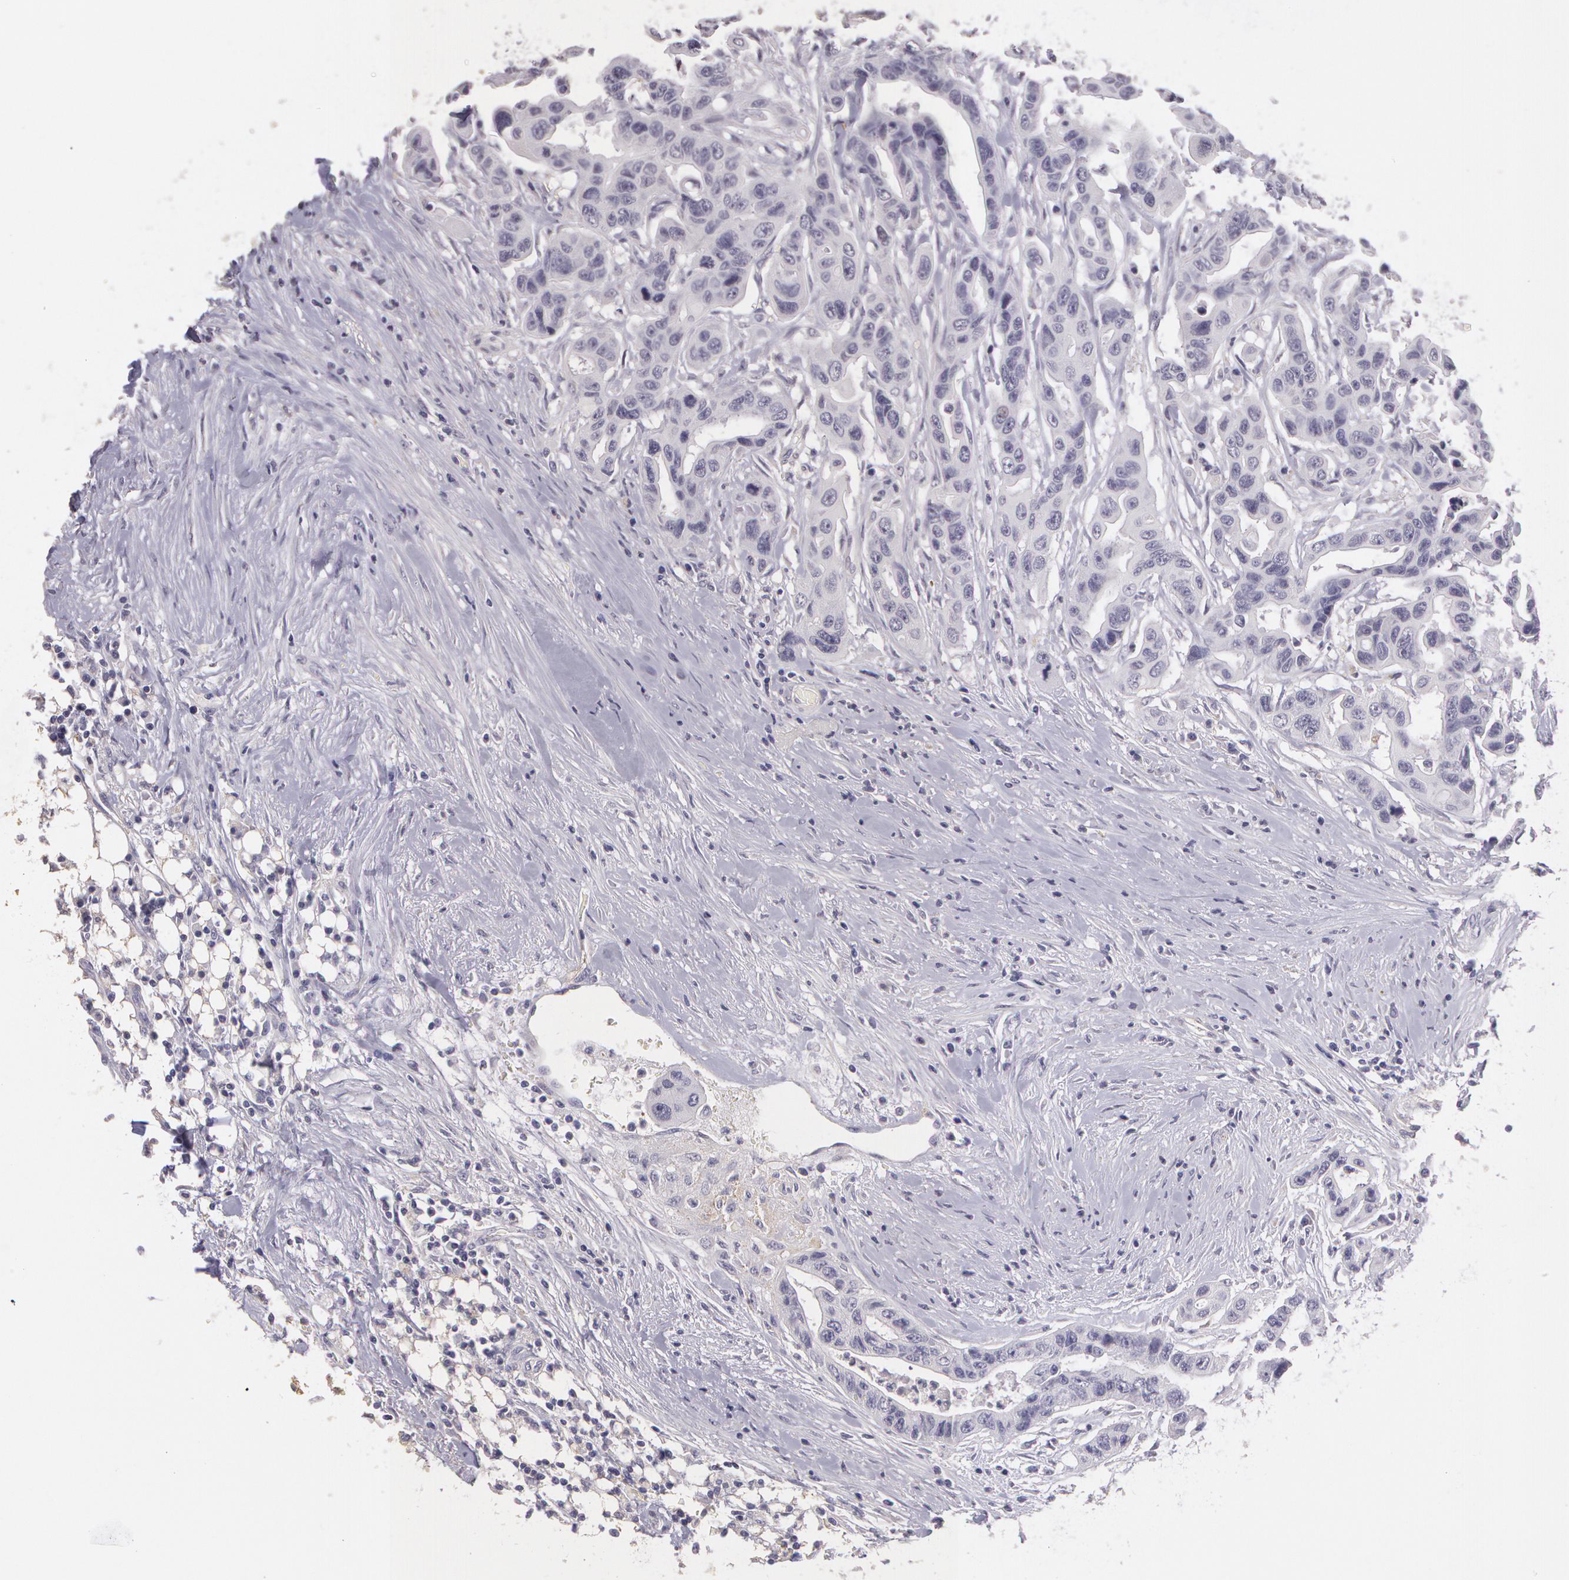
{"staining": {"intensity": "negative", "quantity": "none", "location": "none"}, "tissue": "colorectal cancer", "cell_type": "Tumor cells", "image_type": "cancer", "snomed": [{"axis": "morphology", "description": "Adenocarcinoma, NOS"}, {"axis": "topography", "description": "Colon"}], "caption": "Immunohistochemical staining of human adenocarcinoma (colorectal) reveals no significant positivity in tumor cells.", "gene": "G2E3", "patient": {"sex": "female", "age": 70}}